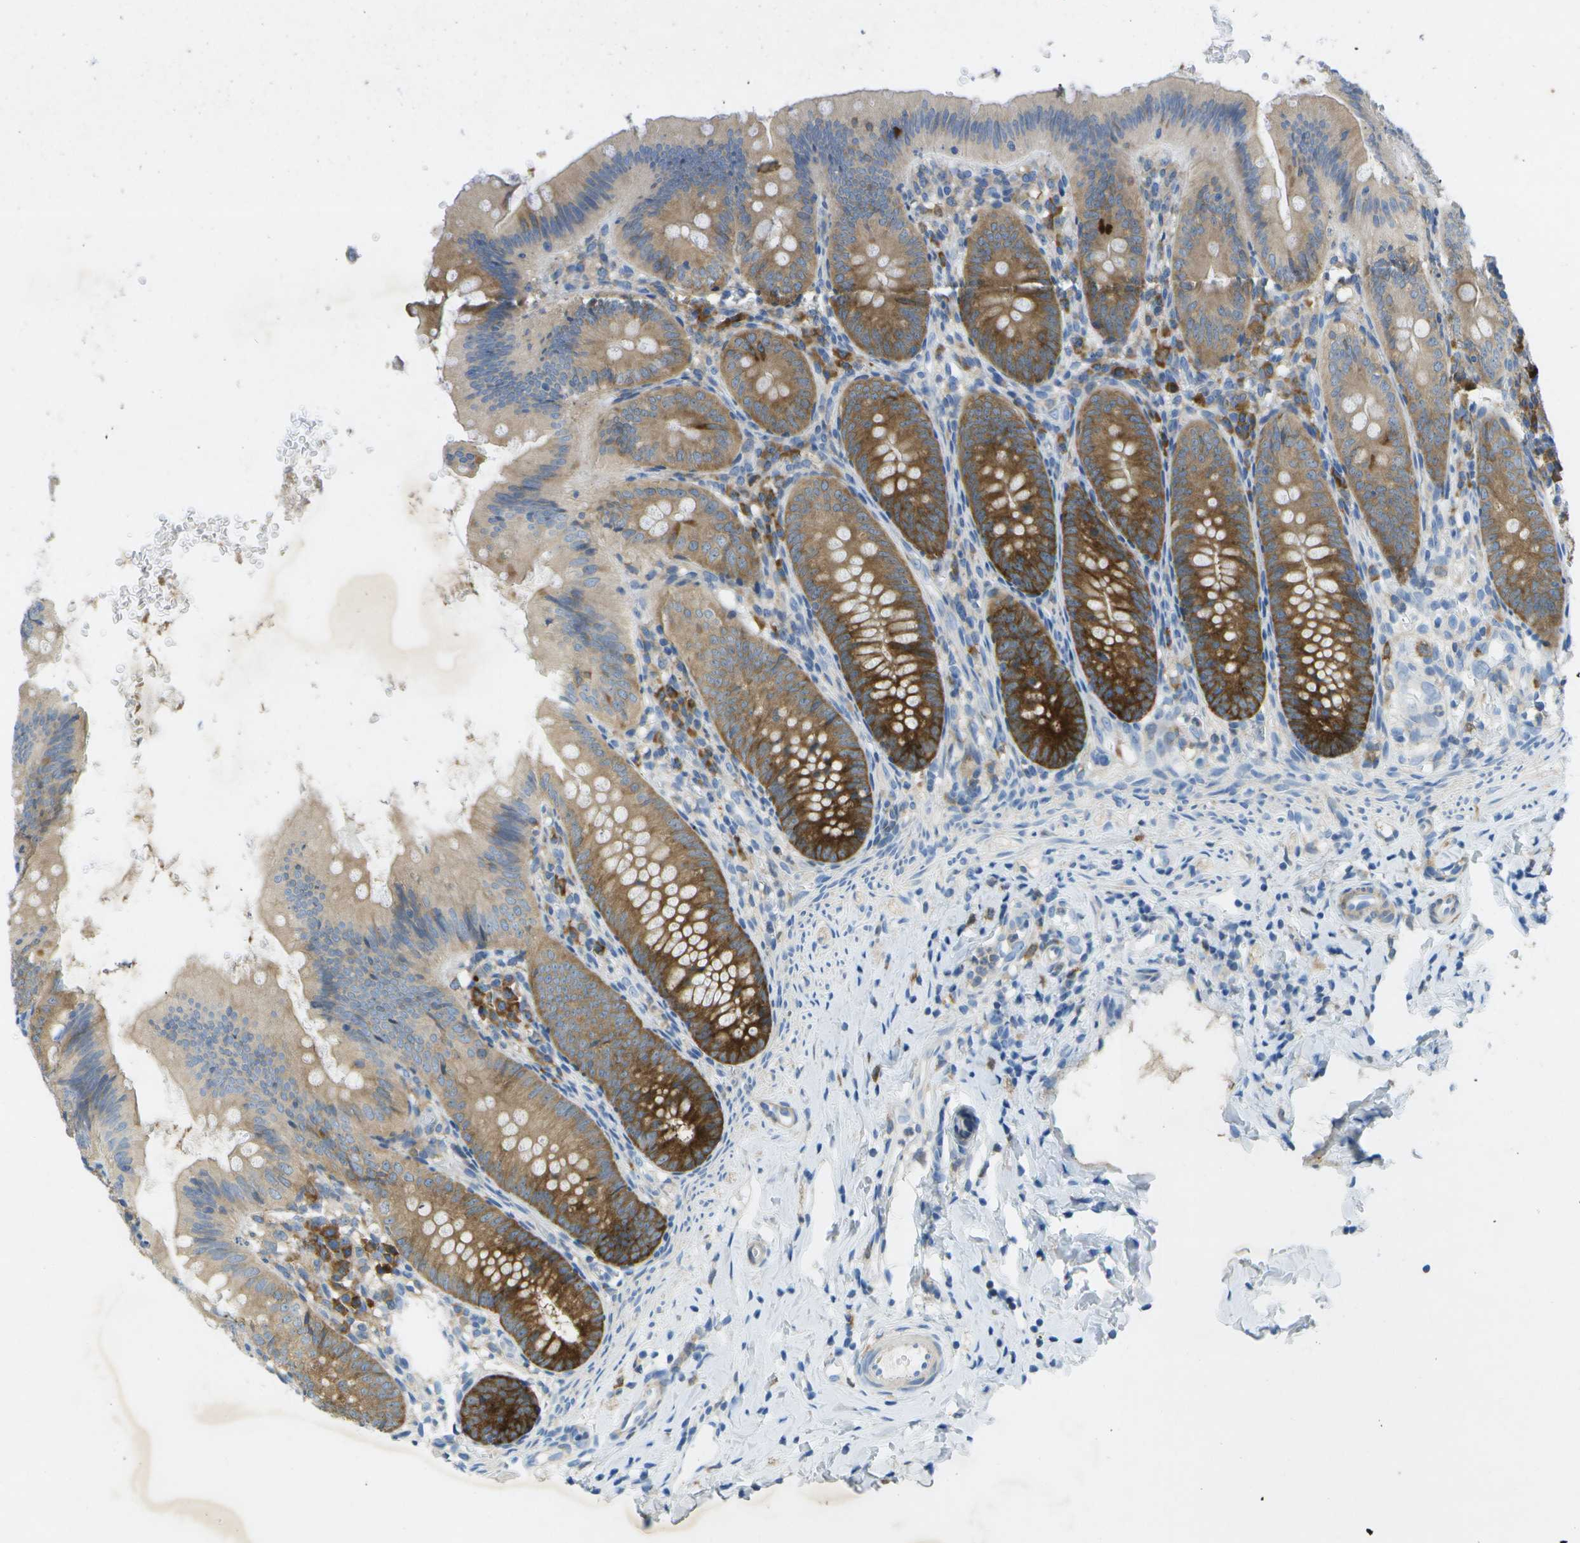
{"staining": {"intensity": "strong", "quantity": "25%-75%", "location": "cytoplasmic/membranous"}, "tissue": "appendix", "cell_type": "Glandular cells", "image_type": "normal", "snomed": [{"axis": "morphology", "description": "Normal tissue, NOS"}, {"axis": "topography", "description": "Appendix"}], "caption": "This photomicrograph exhibits immunohistochemistry (IHC) staining of benign appendix, with high strong cytoplasmic/membranous staining in approximately 25%-75% of glandular cells.", "gene": "WNK2", "patient": {"sex": "male", "age": 1}}